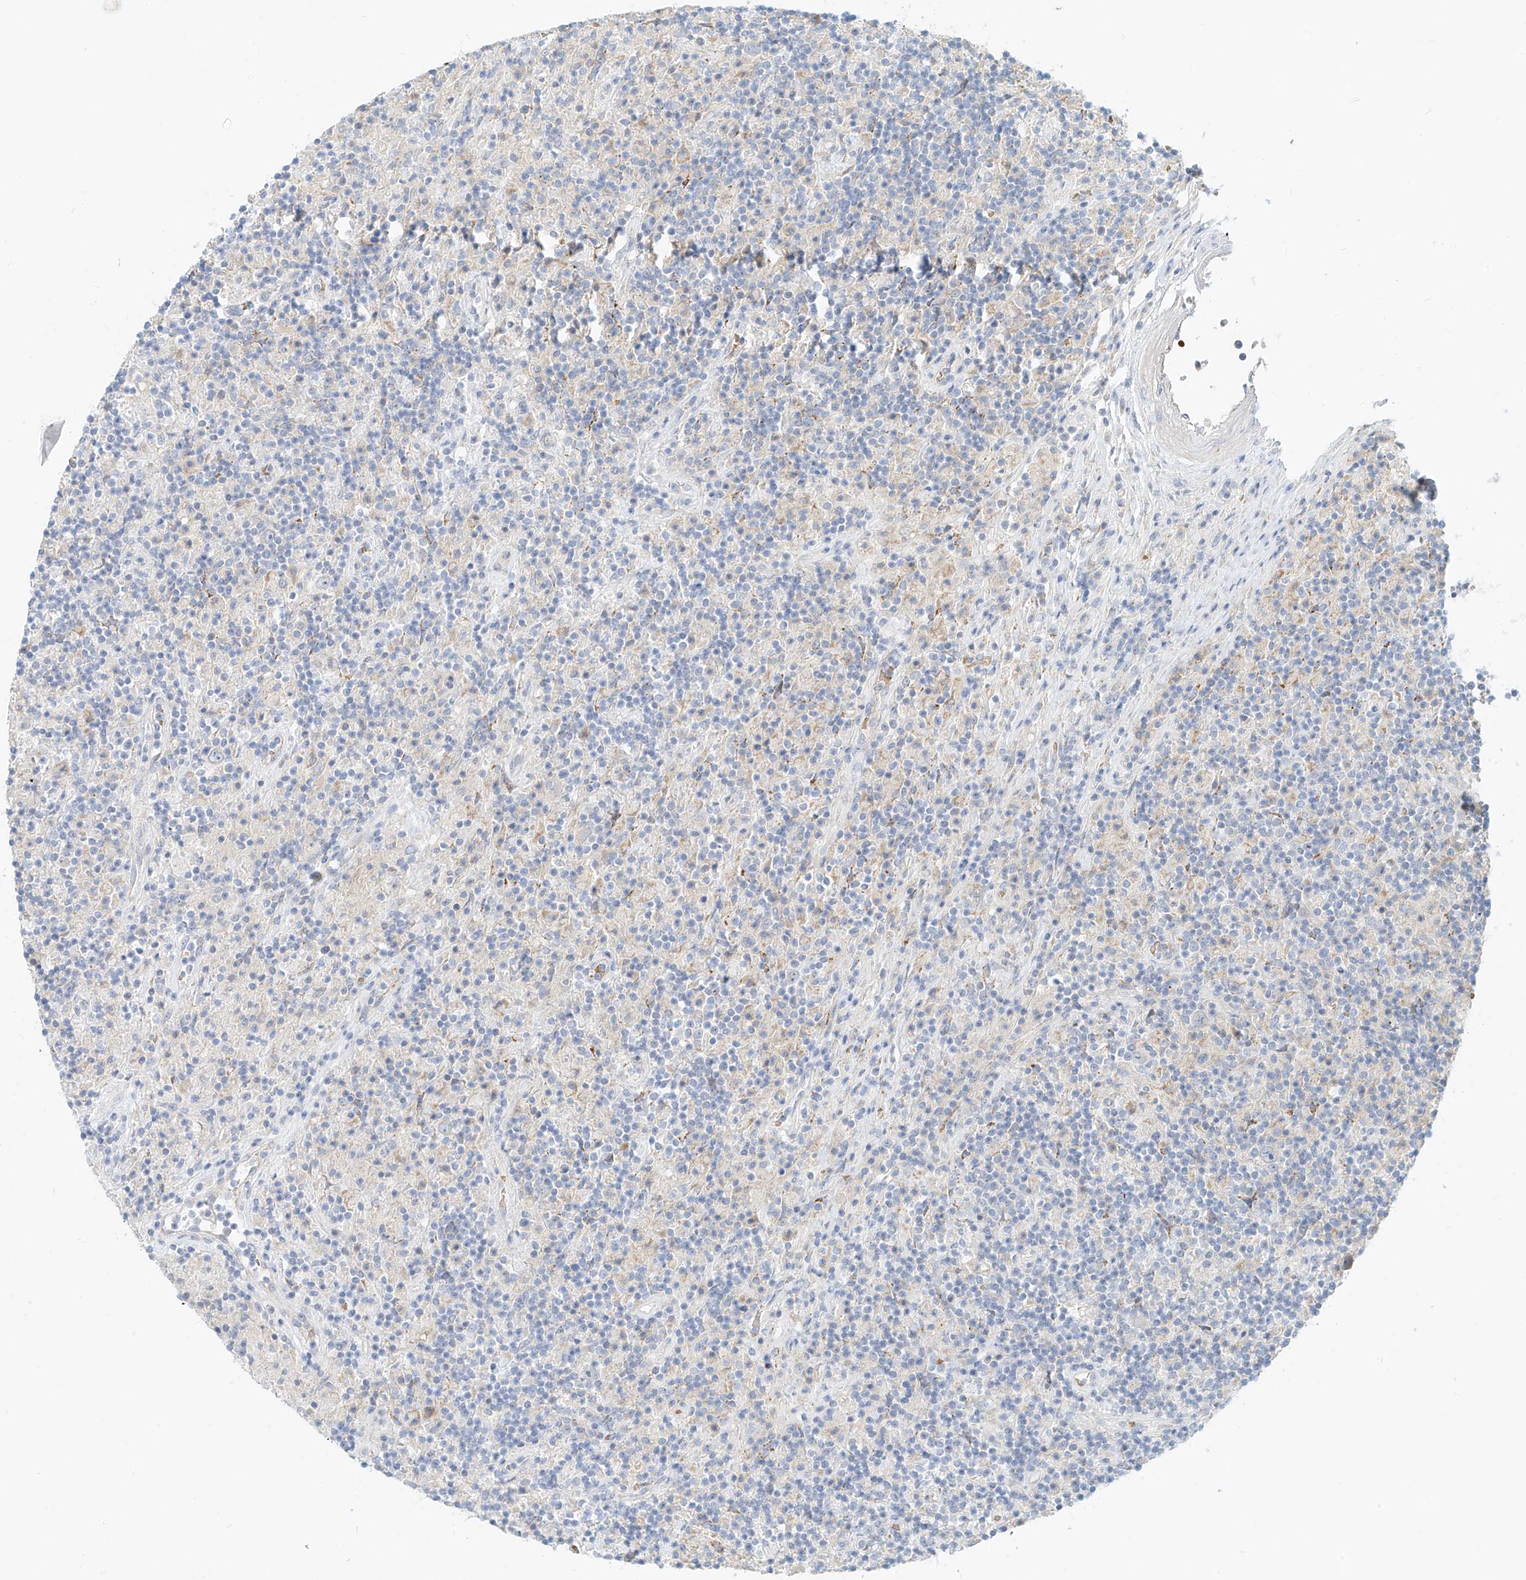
{"staining": {"intensity": "negative", "quantity": "none", "location": "none"}, "tissue": "lymphoma", "cell_type": "Tumor cells", "image_type": "cancer", "snomed": [{"axis": "morphology", "description": "Hodgkin's disease, NOS"}, {"axis": "topography", "description": "Lymph node"}], "caption": "Tumor cells show no significant staining in lymphoma.", "gene": "SYTL3", "patient": {"sex": "male", "age": 70}}